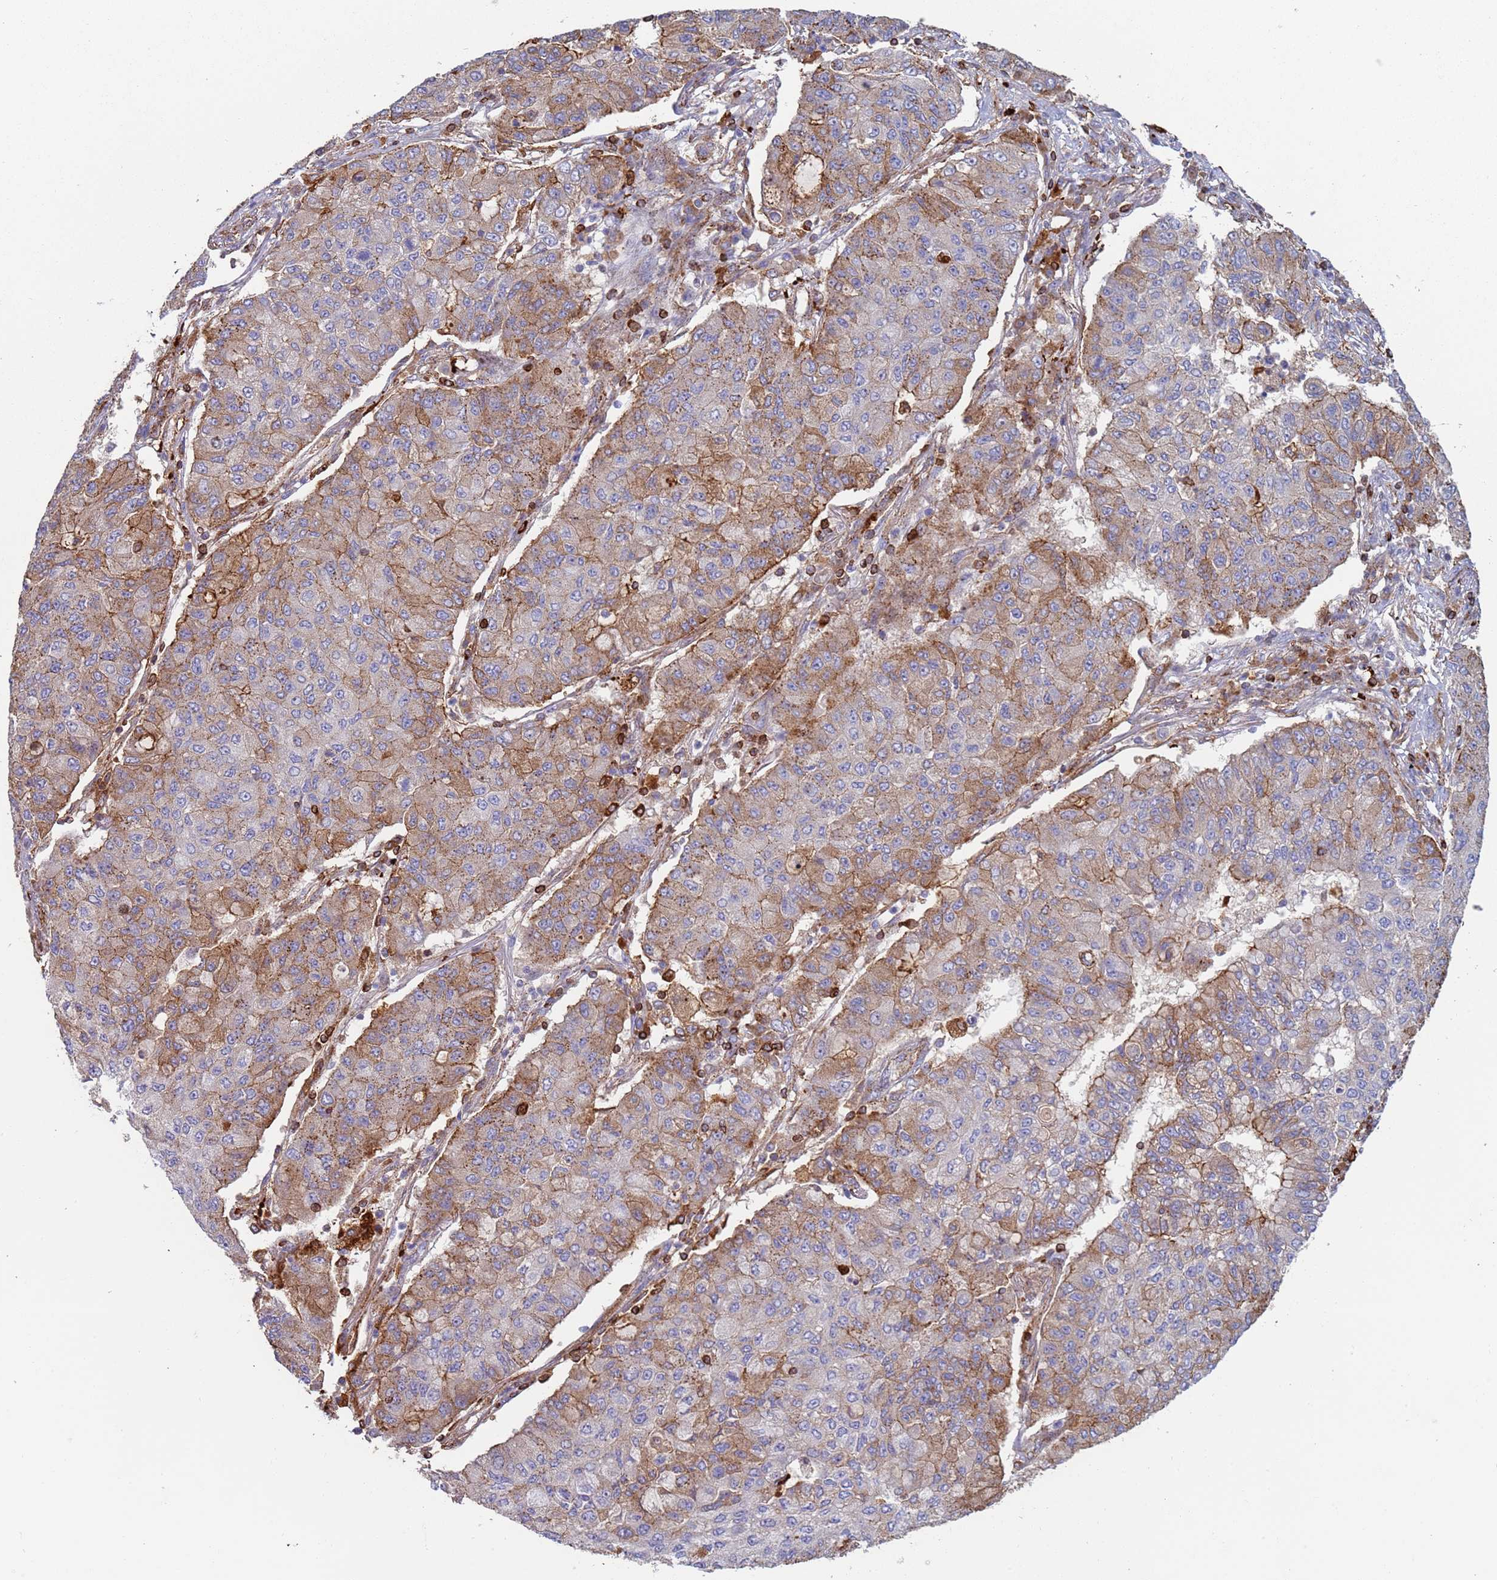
{"staining": {"intensity": "moderate", "quantity": "<25%", "location": "cytoplasmic/membranous"}, "tissue": "lung cancer", "cell_type": "Tumor cells", "image_type": "cancer", "snomed": [{"axis": "morphology", "description": "Squamous cell carcinoma, NOS"}, {"axis": "topography", "description": "Lung"}], "caption": "Lung squamous cell carcinoma tissue exhibits moderate cytoplasmic/membranous expression in about <25% of tumor cells, visualized by immunohistochemistry.", "gene": "MALRD1", "patient": {"sex": "male", "age": 74}}